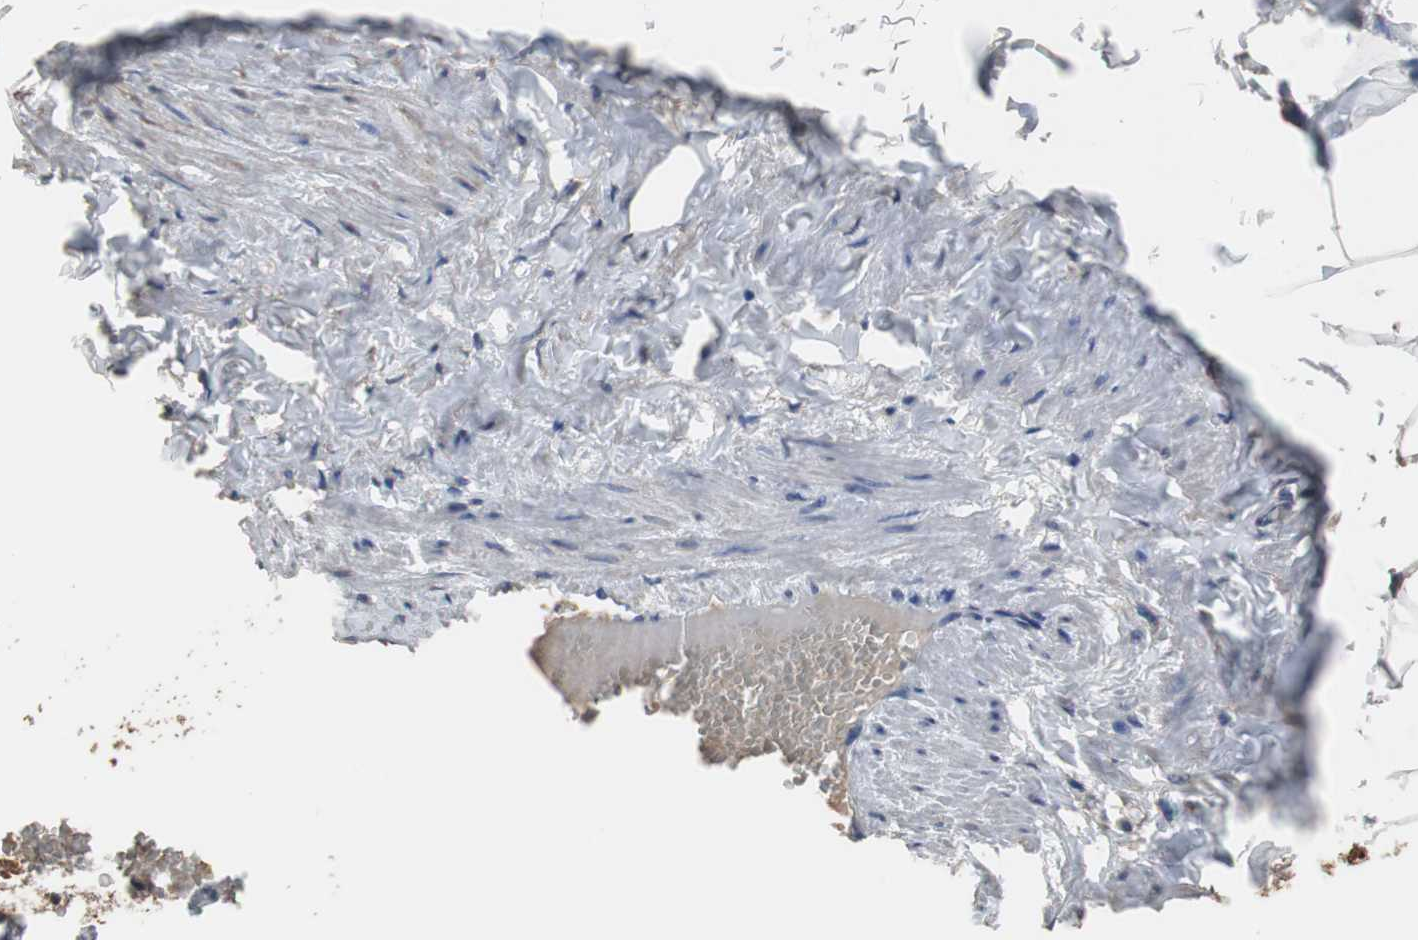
{"staining": {"intensity": "weak", "quantity": ">75%", "location": "cytoplasmic/membranous"}, "tissue": "adipose tissue", "cell_type": "Adipocytes", "image_type": "normal", "snomed": [{"axis": "morphology", "description": "Normal tissue, NOS"}, {"axis": "topography", "description": "Vascular tissue"}], "caption": "Protein staining shows weak cytoplasmic/membranous positivity in about >75% of adipocytes in normal adipose tissue.", "gene": "SCIMP", "patient": {"sex": "male", "age": 41}}